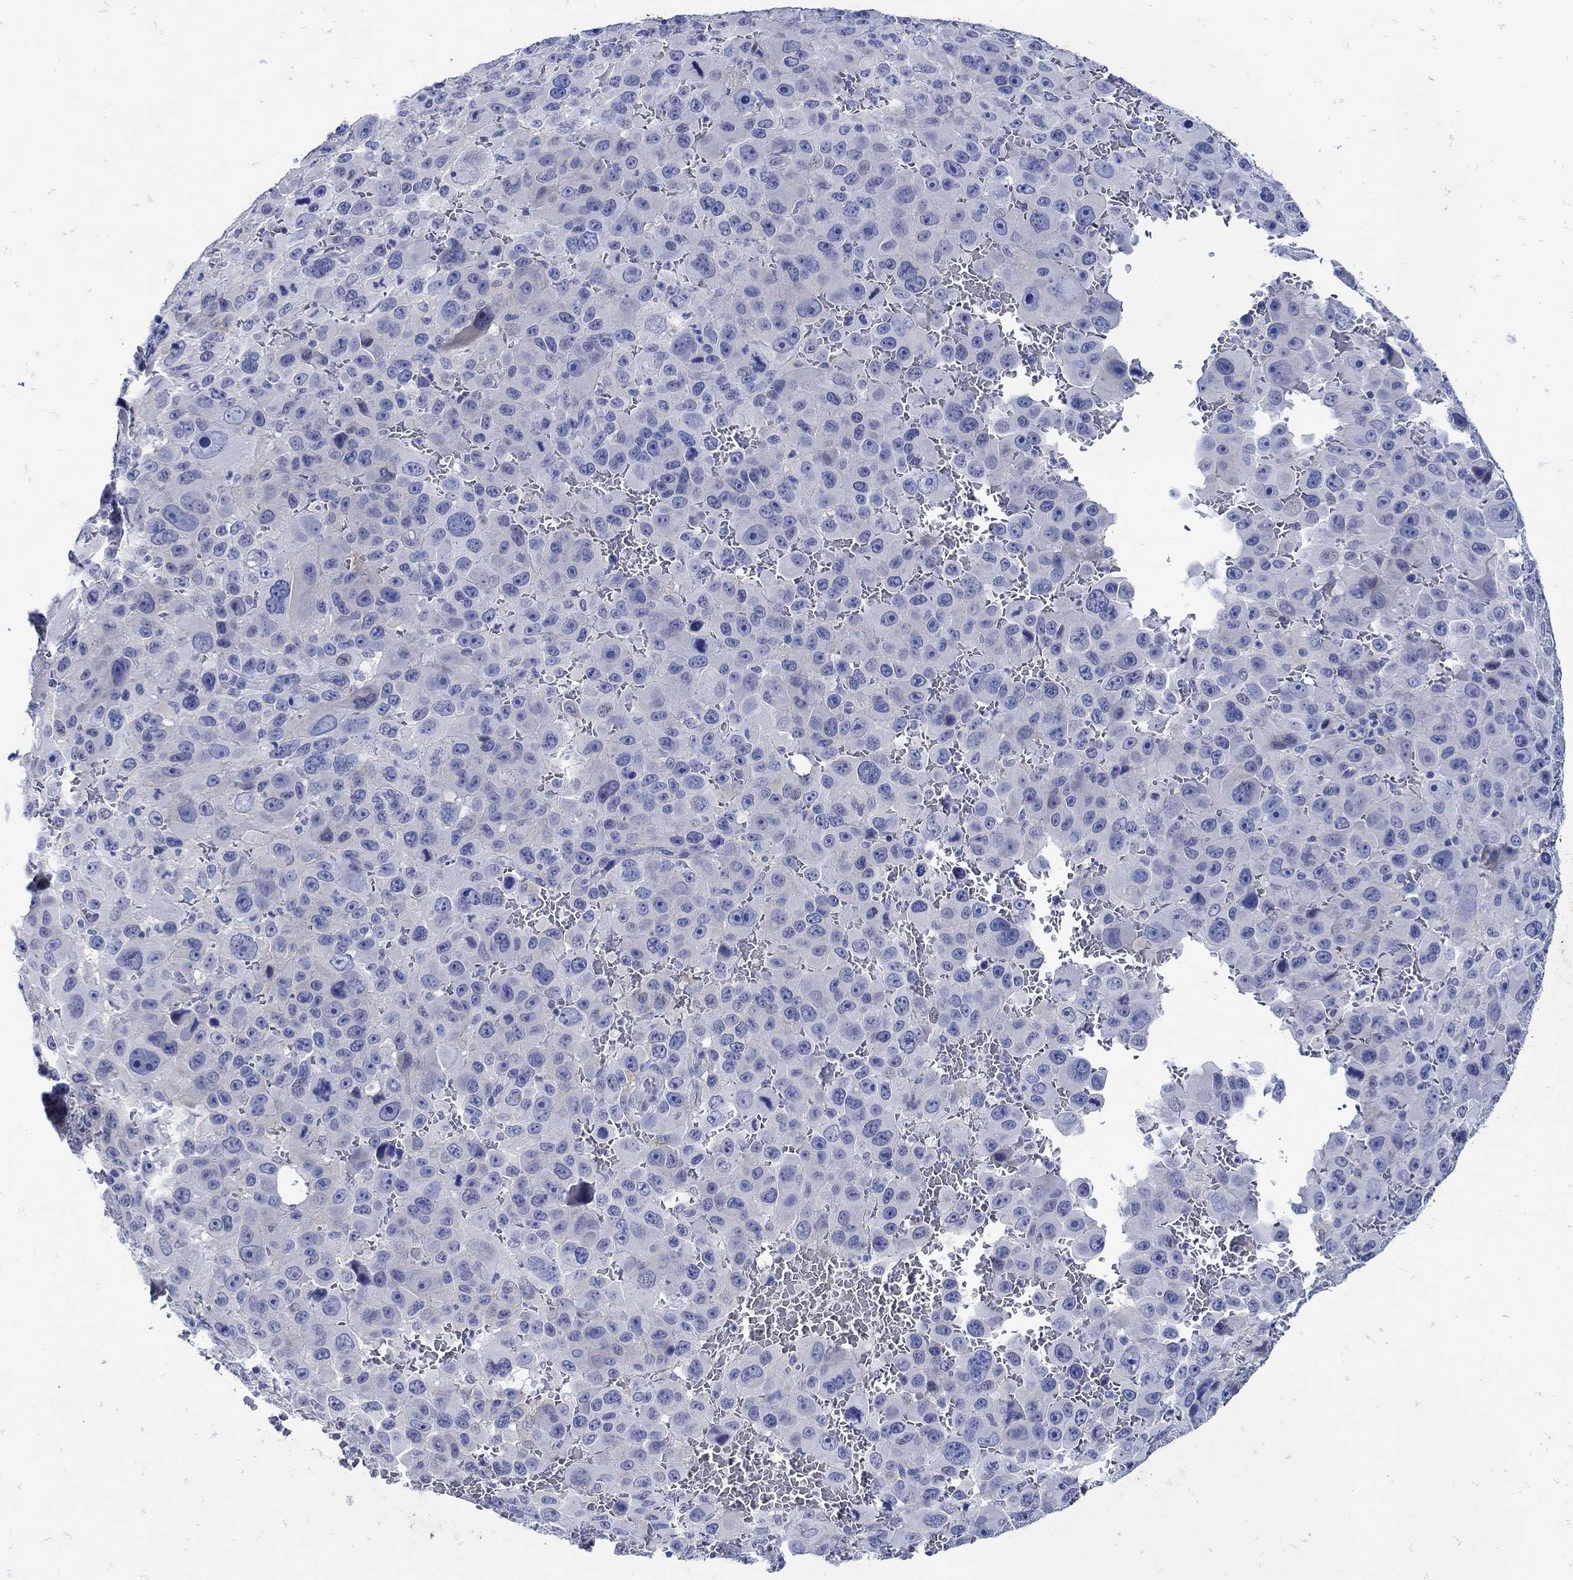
{"staining": {"intensity": "negative", "quantity": "none", "location": "none"}, "tissue": "melanoma", "cell_type": "Tumor cells", "image_type": "cancer", "snomed": [{"axis": "morphology", "description": "Malignant melanoma, NOS"}, {"axis": "topography", "description": "Skin"}], "caption": "Immunohistochemical staining of human melanoma shows no significant positivity in tumor cells.", "gene": "NOS1", "patient": {"sex": "female", "age": 91}}